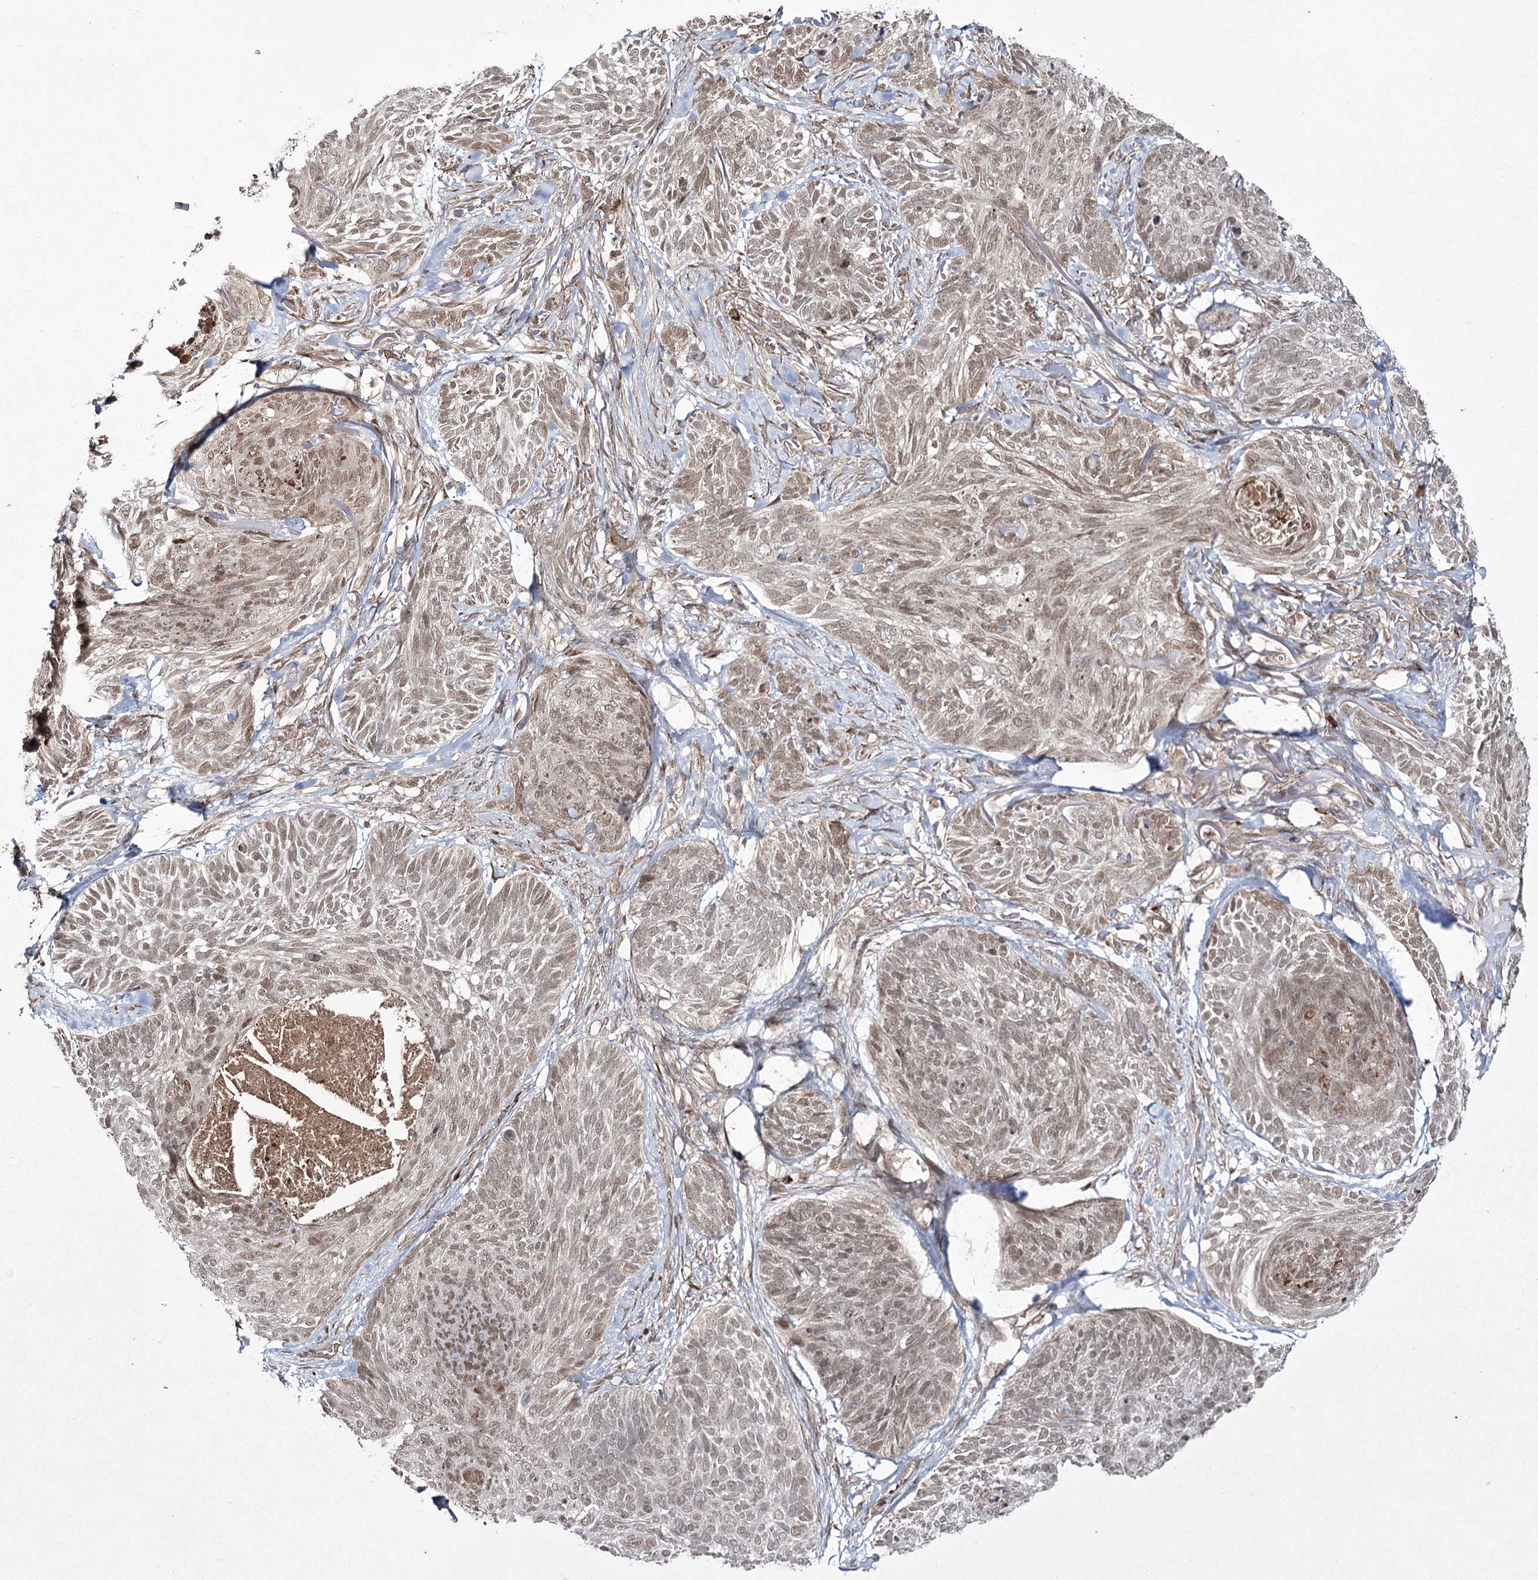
{"staining": {"intensity": "weak", "quantity": ">75%", "location": "cytoplasmic/membranous,nuclear"}, "tissue": "skin cancer", "cell_type": "Tumor cells", "image_type": "cancer", "snomed": [{"axis": "morphology", "description": "Normal tissue, NOS"}, {"axis": "morphology", "description": "Basal cell carcinoma"}, {"axis": "topography", "description": "Skin"}], "caption": "Human skin basal cell carcinoma stained for a protein (brown) reveals weak cytoplasmic/membranous and nuclear positive positivity in about >75% of tumor cells.", "gene": "TRNT1", "patient": {"sex": "male", "age": 66}}